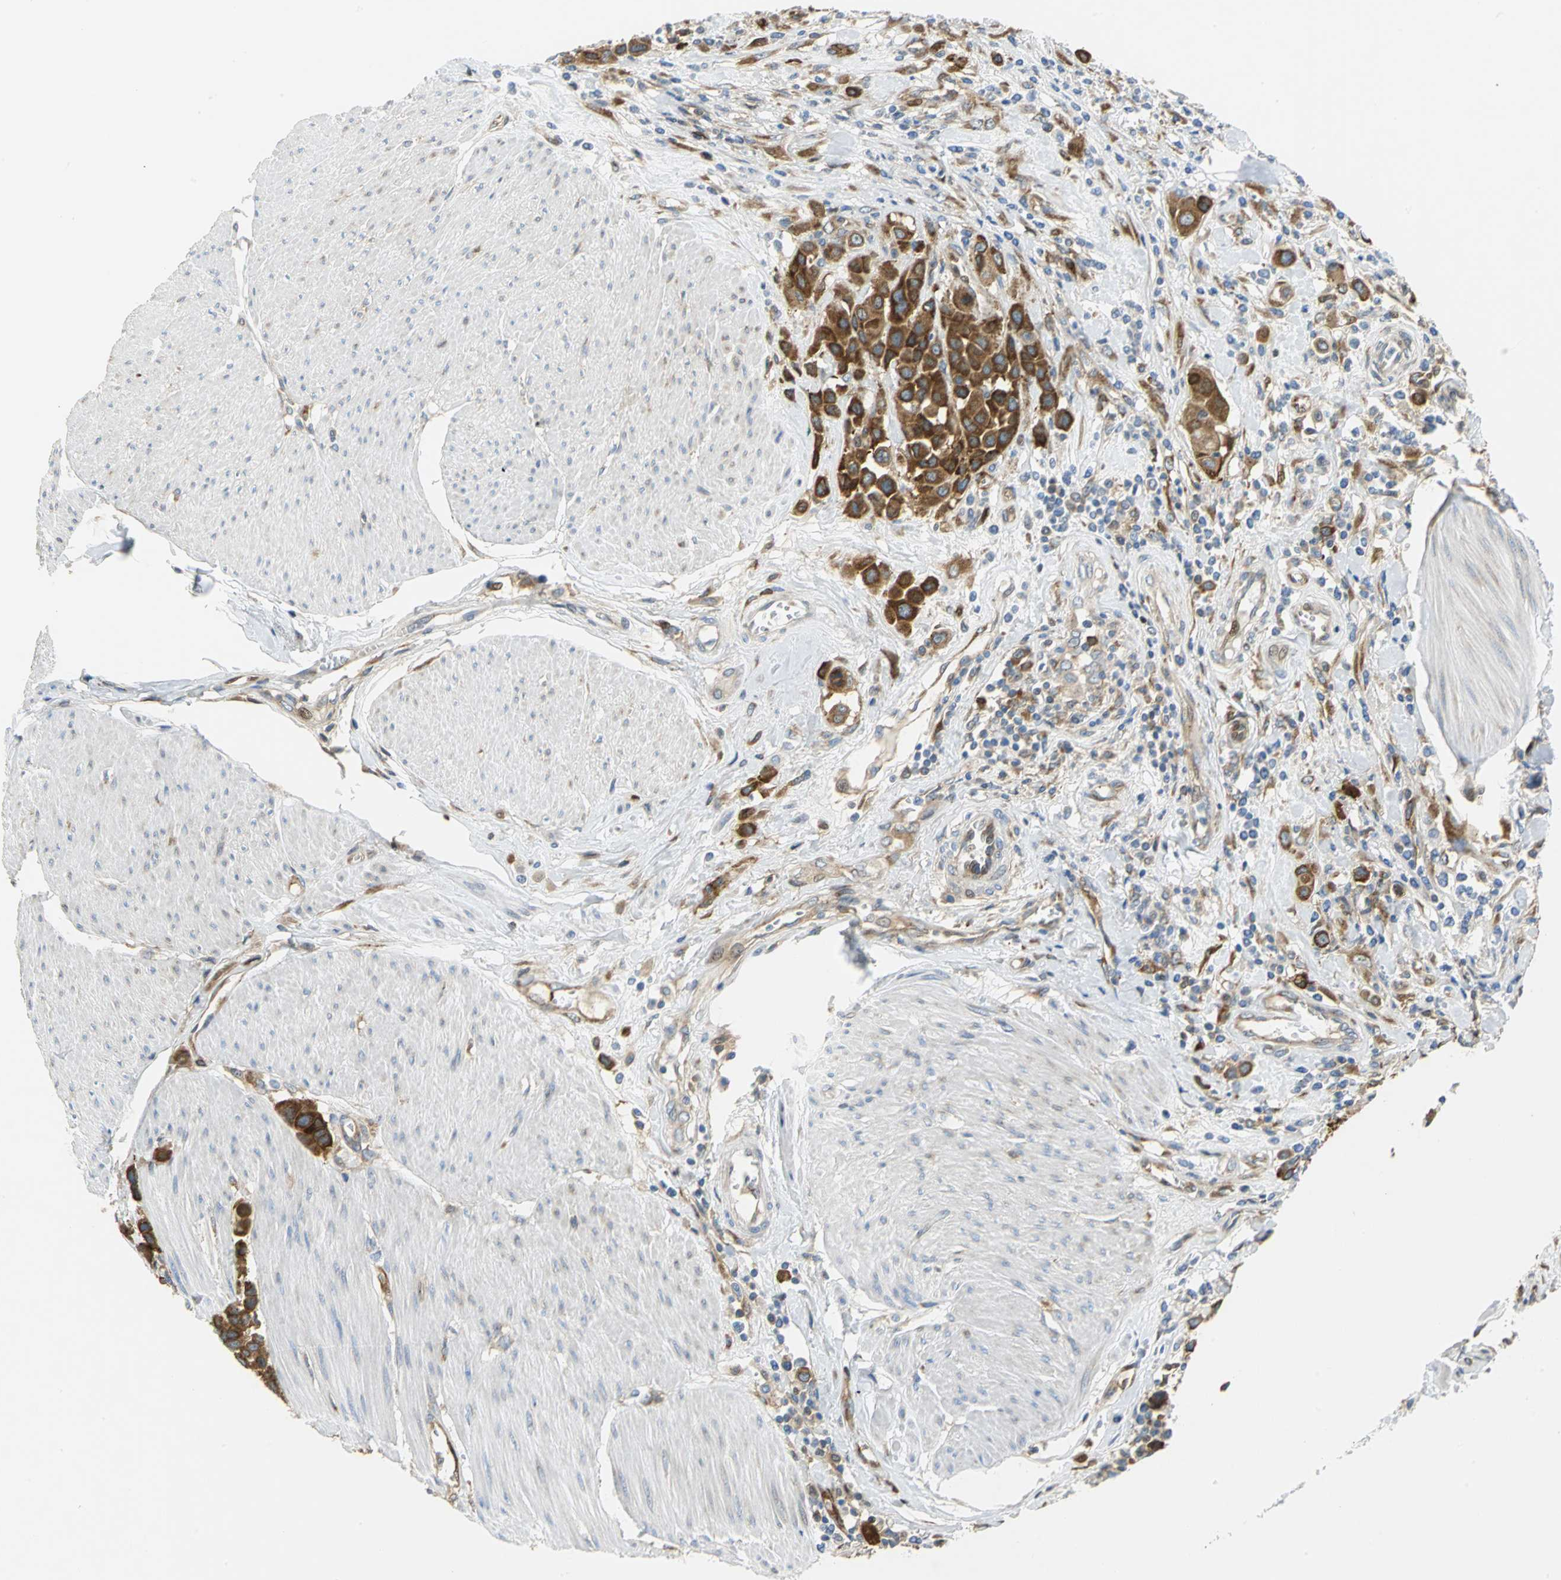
{"staining": {"intensity": "strong", "quantity": ">75%", "location": "cytoplasmic/membranous"}, "tissue": "urothelial cancer", "cell_type": "Tumor cells", "image_type": "cancer", "snomed": [{"axis": "morphology", "description": "Urothelial carcinoma, High grade"}, {"axis": "topography", "description": "Urinary bladder"}], "caption": "Protein staining shows strong cytoplasmic/membranous positivity in approximately >75% of tumor cells in high-grade urothelial carcinoma.", "gene": "YBX1", "patient": {"sex": "male", "age": 50}}